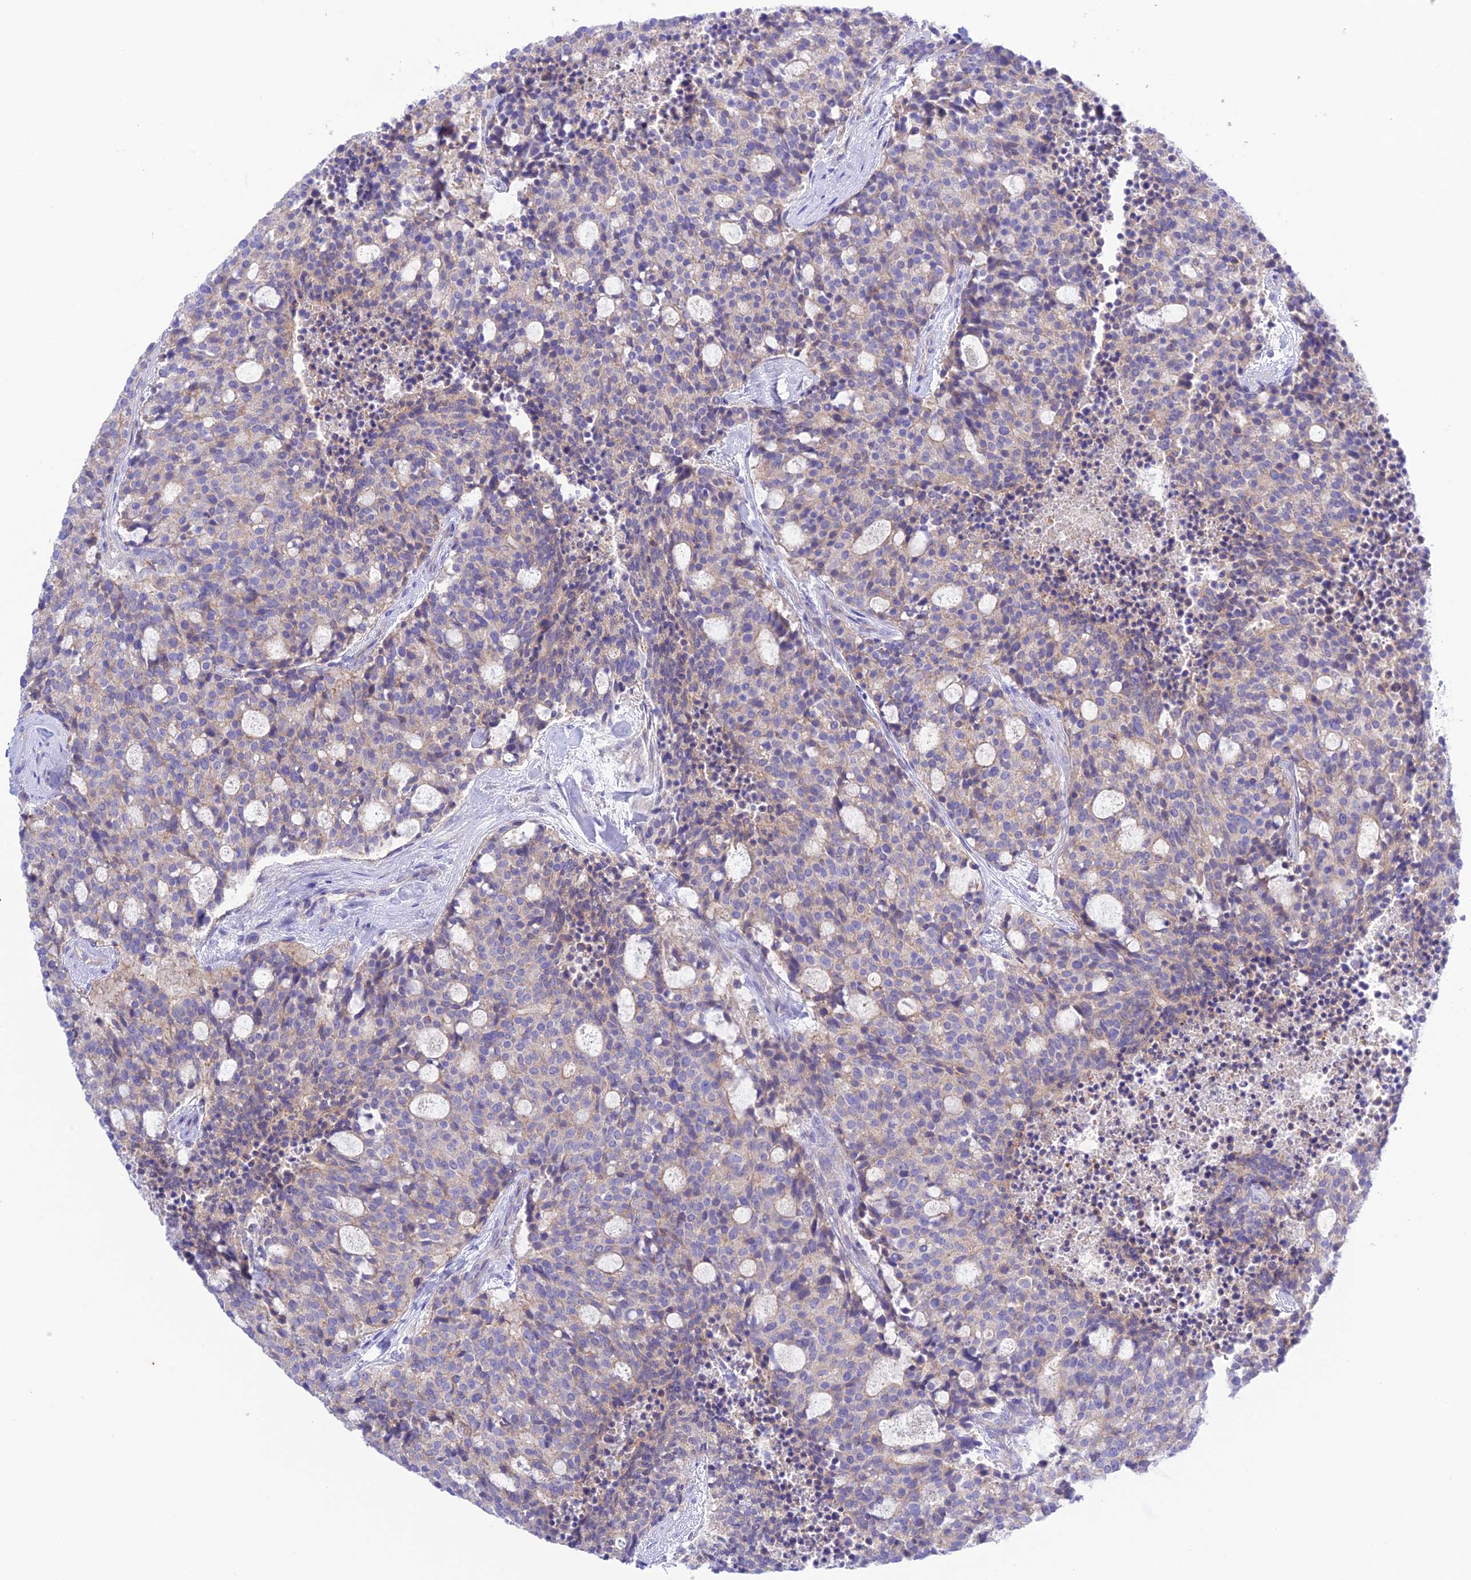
{"staining": {"intensity": "weak", "quantity": "<25%", "location": "cytoplasmic/membranous"}, "tissue": "carcinoid", "cell_type": "Tumor cells", "image_type": "cancer", "snomed": [{"axis": "morphology", "description": "Carcinoid, malignant, NOS"}, {"axis": "topography", "description": "Pancreas"}], "caption": "A micrograph of carcinoid (malignant) stained for a protein reveals no brown staining in tumor cells.", "gene": "CHSY3", "patient": {"sex": "female", "age": 54}}